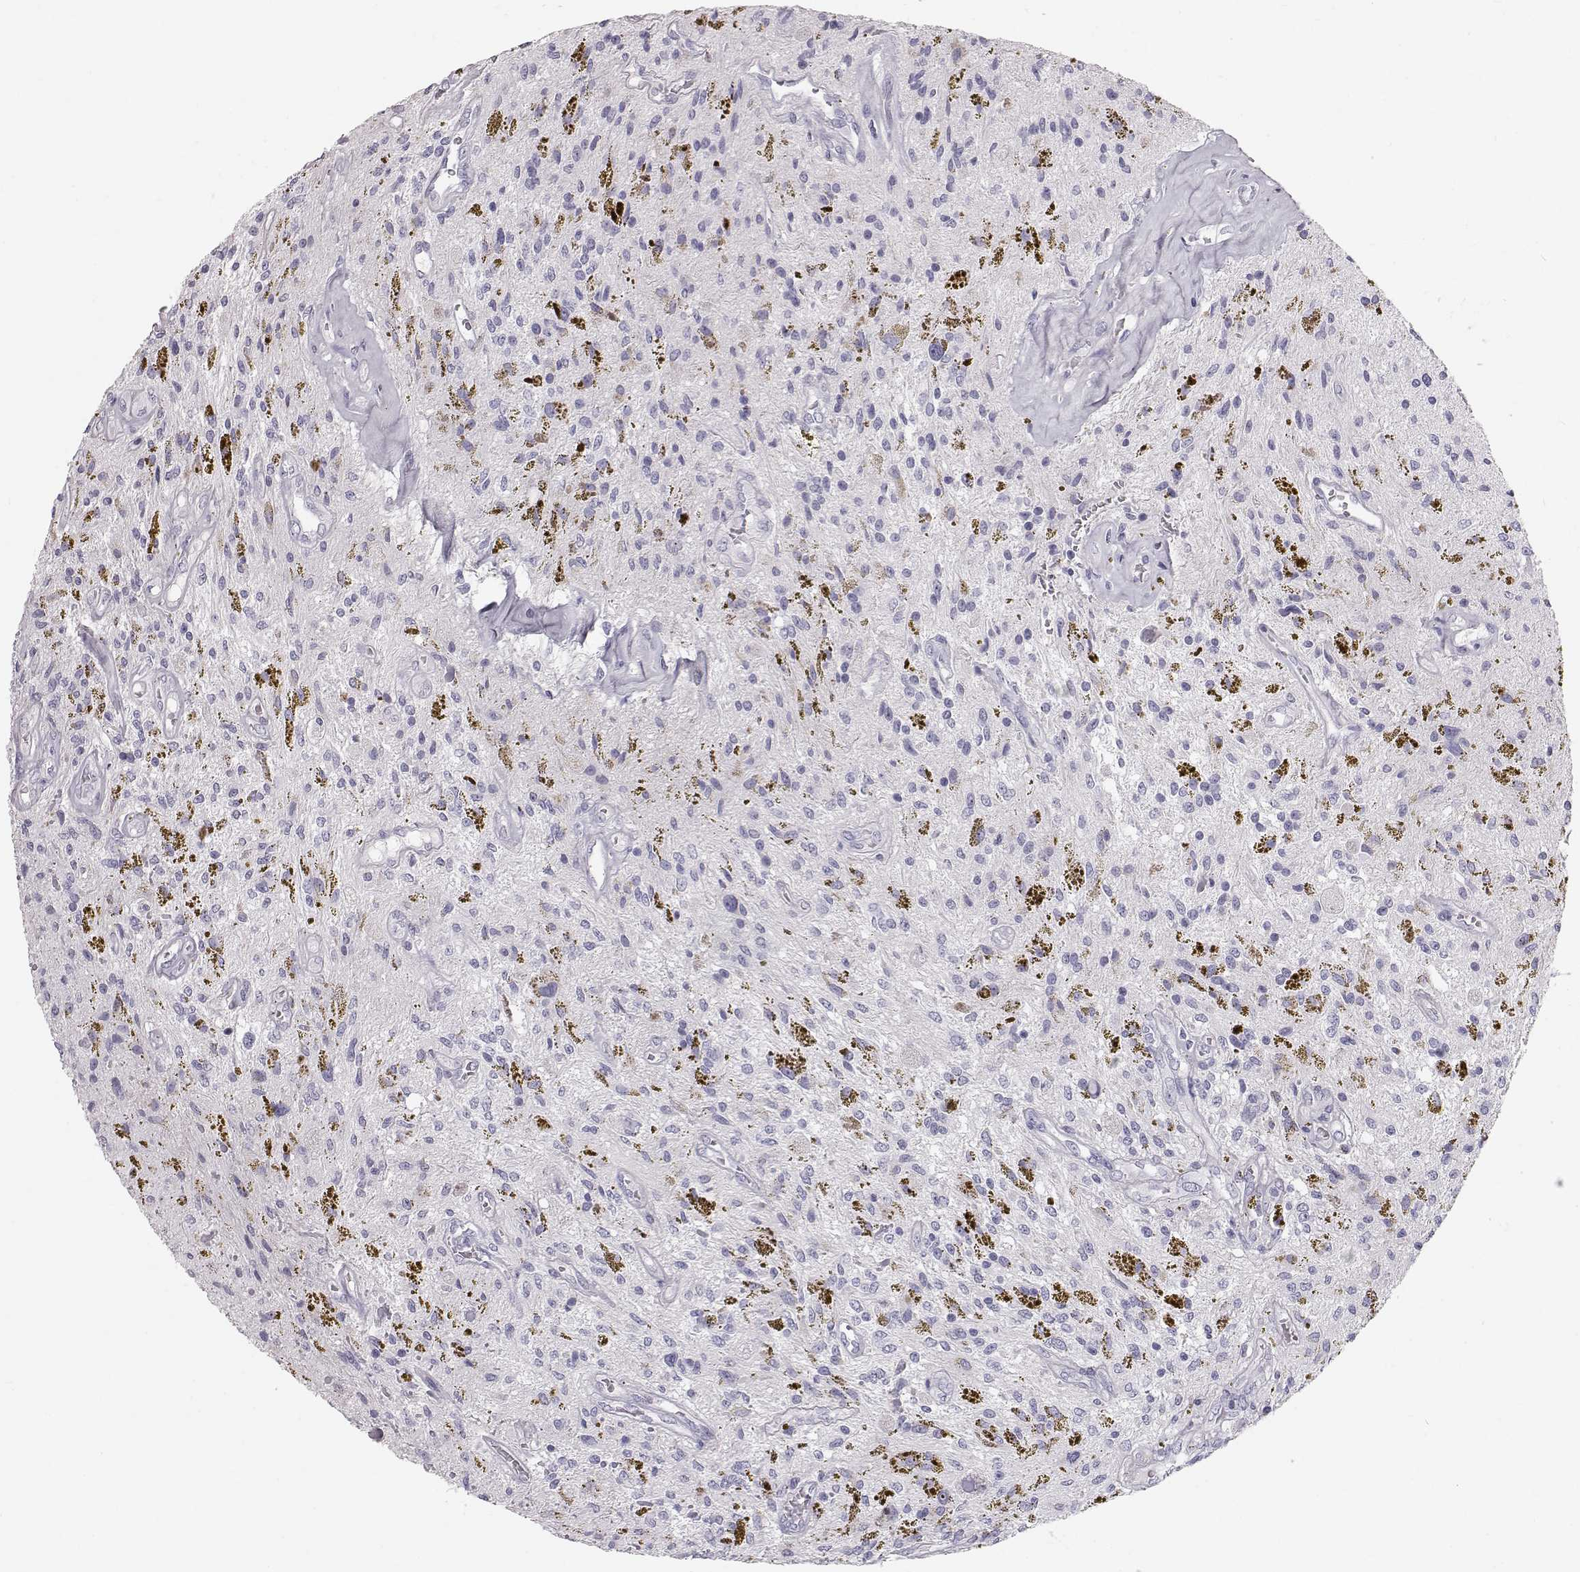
{"staining": {"intensity": "negative", "quantity": "none", "location": "none"}, "tissue": "glioma", "cell_type": "Tumor cells", "image_type": "cancer", "snomed": [{"axis": "morphology", "description": "Glioma, malignant, Low grade"}, {"axis": "topography", "description": "Cerebellum"}], "caption": "The histopathology image demonstrates no significant positivity in tumor cells of glioma.", "gene": "KRTAP16-1", "patient": {"sex": "female", "age": 14}}